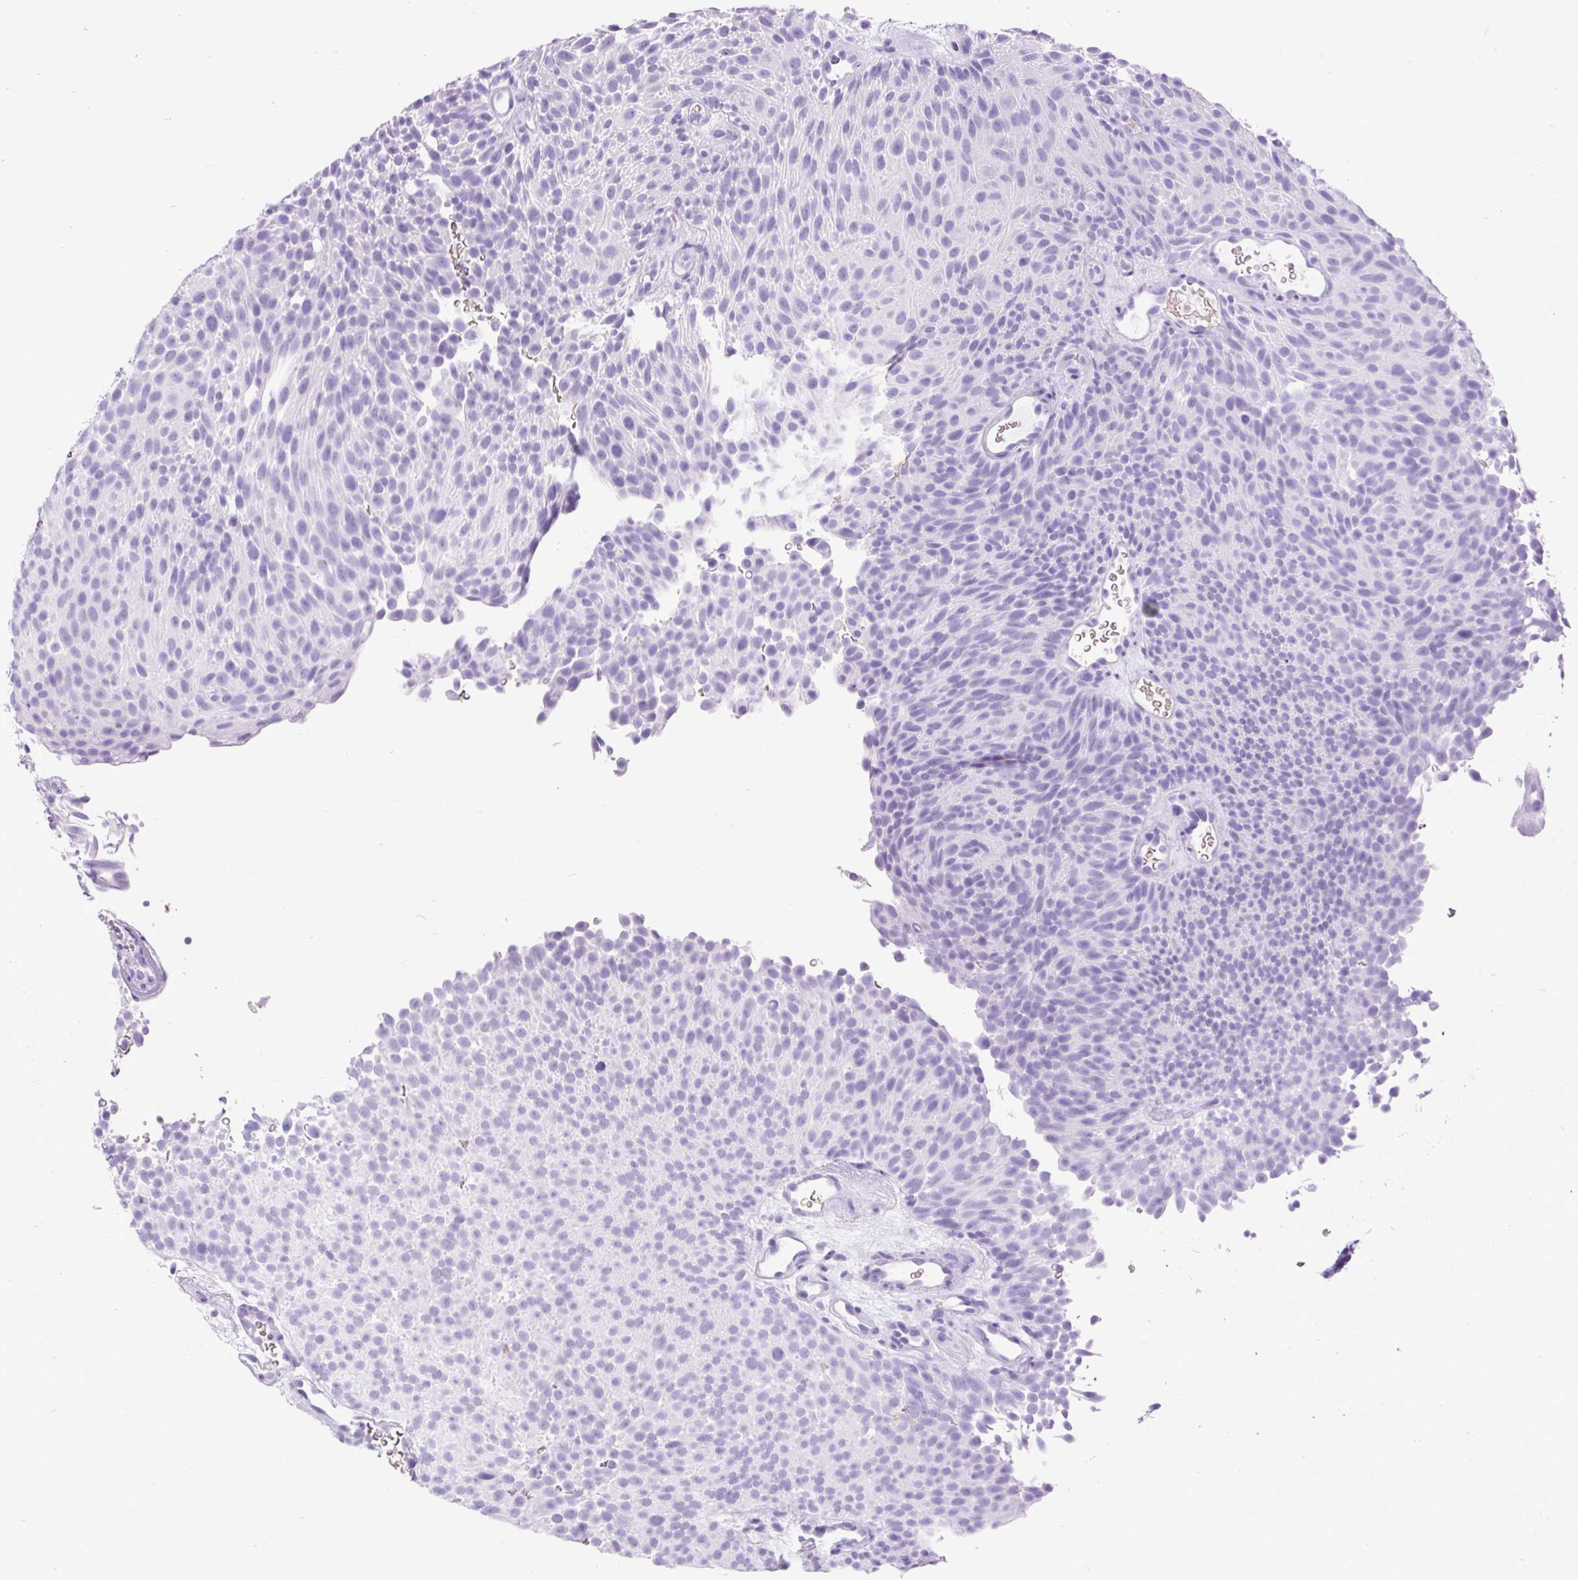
{"staining": {"intensity": "negative", "quantity": "none", "location": "none"}, "tissue": "urothelial cancer", "cell_type": "Tumor cells", "image_type": "cancer", "snomed": [{"axis": "morphology", "description": "Urothelial carcinoma, Low grade"}, {"axis": "topography", "description": "Urinary bladder"}], "caption": "DAB immunohistochemical staining of urothelial cancer demonstrates no significant expression in tumor cells.", "gene": "CEL", "patient": {"sex": "male", "age": 78}}